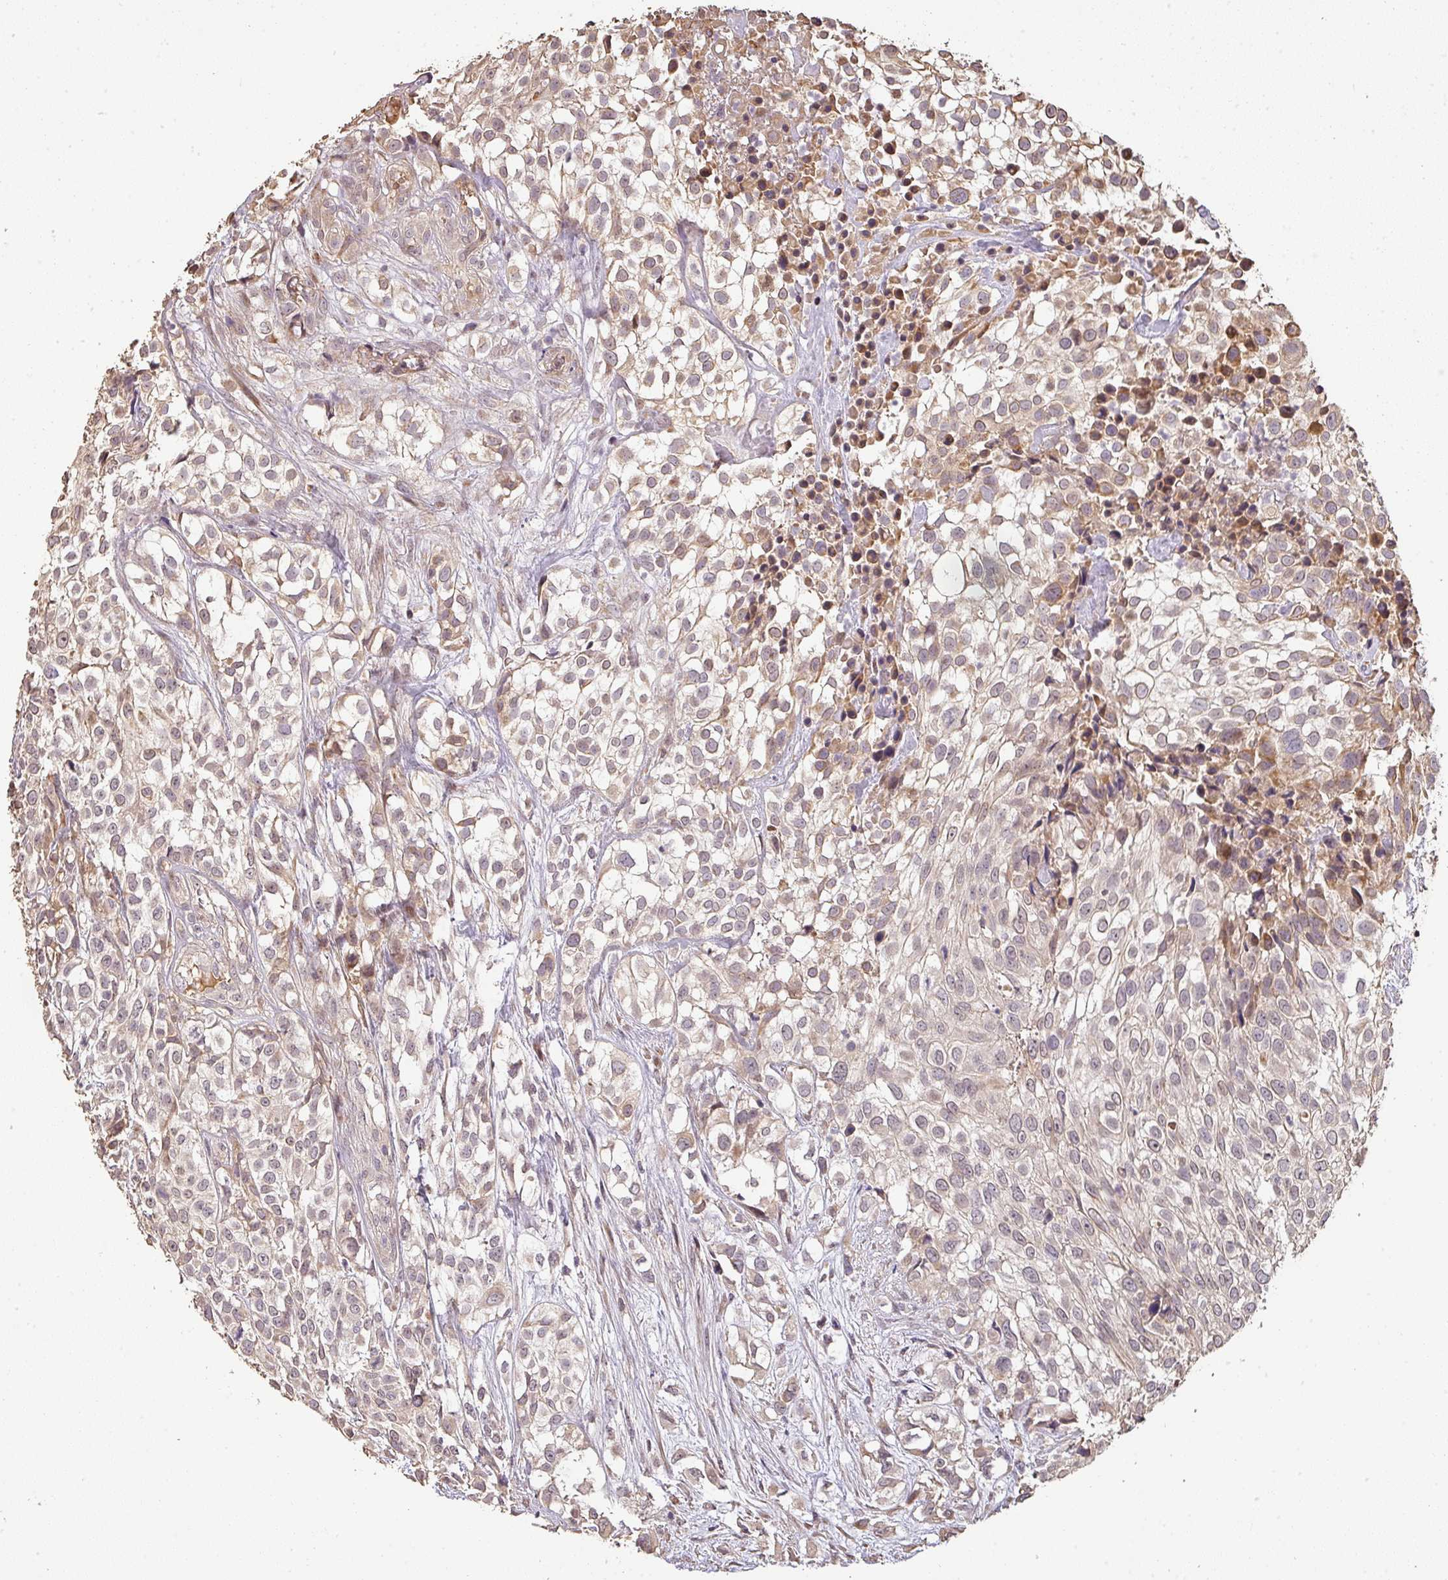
{"staining": {"intensity": "weak", "quantity": ">75%", "location": "cytoplasmic/membranous"}, "tissue": "urothelial cancer", "cell_type": "Tumor cells", "image_type": "cancer", "snomed": [{"axis": "morphology", "description": "Urothelial carcinoma, High grade"}, {"axis": "topography", "description": "Urinary bladder"}], "caption": "A brown stain shows weak cytoplasmic/membranous positivity of a protein in urothelial carcinoma (high-grade) tumor cells.", "gene": "BPIFB3", "patient": {"sex": "male", "age": 56}}